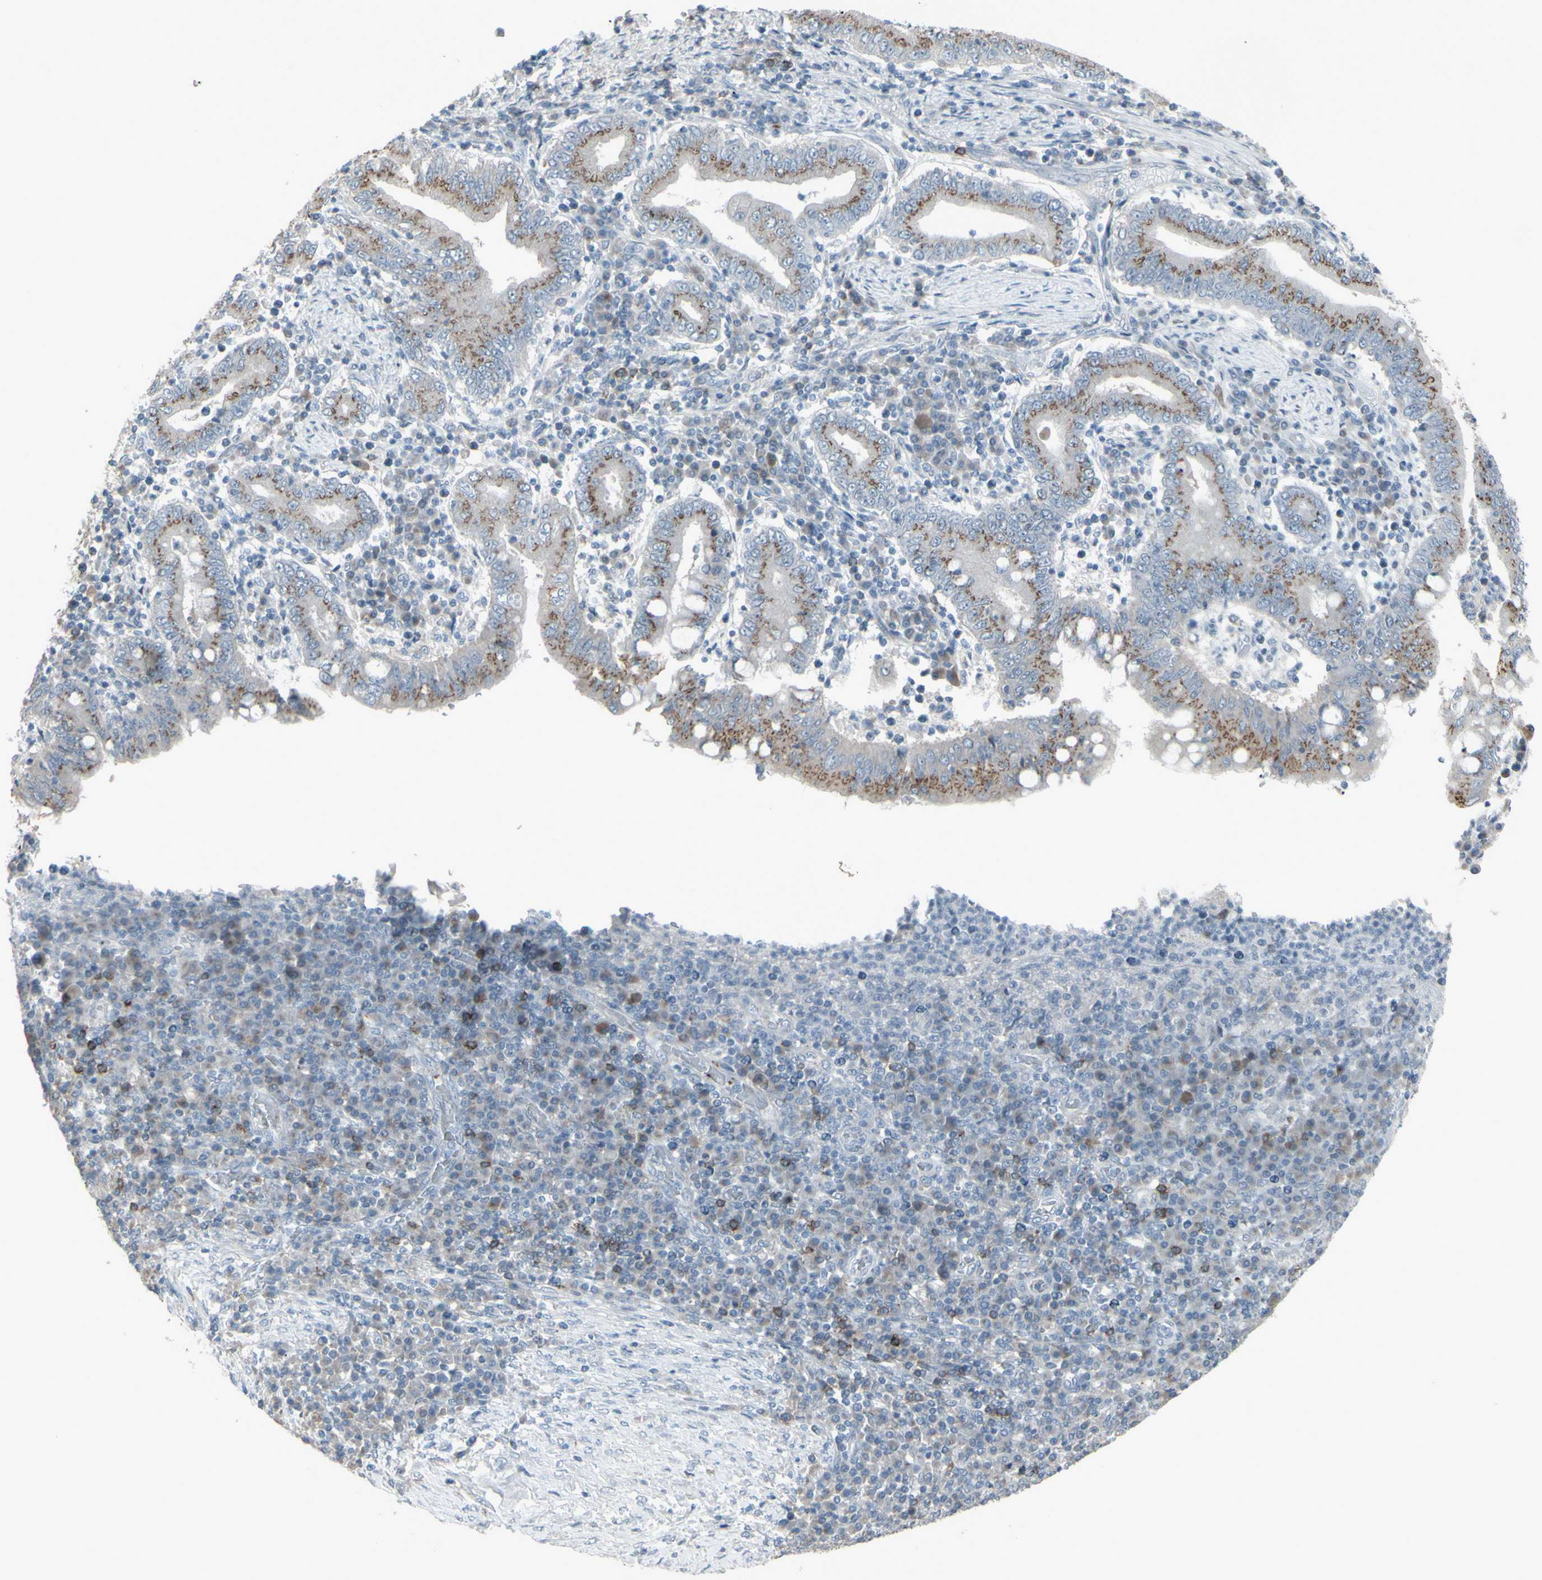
{"staining": {"intensity": "moderate", "quantity": "25%-75%", "location": "cytoplasmic/membranous"}, "tissue": "stomach cancer", "cell_type": "Tumor cells", "image_type": "cancer", "snomed": [{"axis": "morphology", "description": "Normal tissue, NOS"}, {"axis": "morphology", "description": "Adenocarcinoma, NOS"}, {"axis": "topography", "description": "Esophagus"}, {"axis": "topography", "description": "Stomach, upper"}, {"axis": "topography", "description": "Peripheral nerve tissue"}], "caption": "A brown stain labels moderate cytoplasmic/membranous positivity of a protein in human stomach cancer (adenocarcinoma) tumor cells.", "gene": "CD79B", "patient": {"sex": "male", "age": 62}}